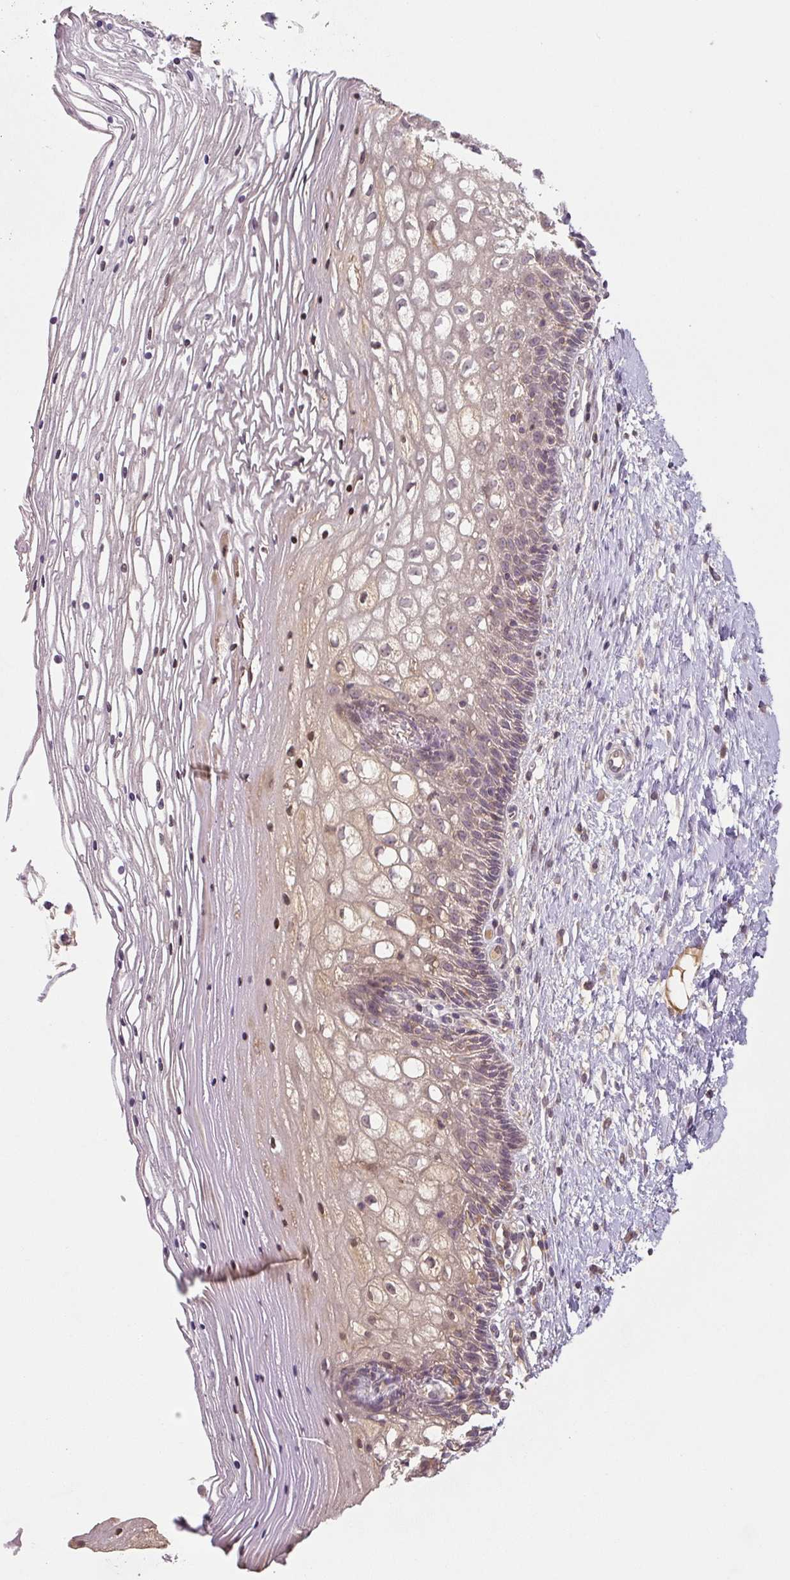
{"staining": {"intensity": "moderate", "quantity": "<25%", "location": "cytoplasmic/membranous"}, "tissue": "cervix", "cell_type": "Glandular cells", "image_type": "normal", "snomed": [{"axis": "morphology", "description": "Normal tissue, NOS"}, {"axis": "topography", "description": "Cervix"}], "caption": "A high-resolution micrograph shows immunohistochemistry (IHC) staining of normal cervix, which shows moderate cytoplasmic/membranous staining in approximately <25% of glandular cells. The protein of interest is shown in brown color, while the nuclei are stained blue.", "gene": "C2orf73", "patient": {"sex": "female", "age": 36}}